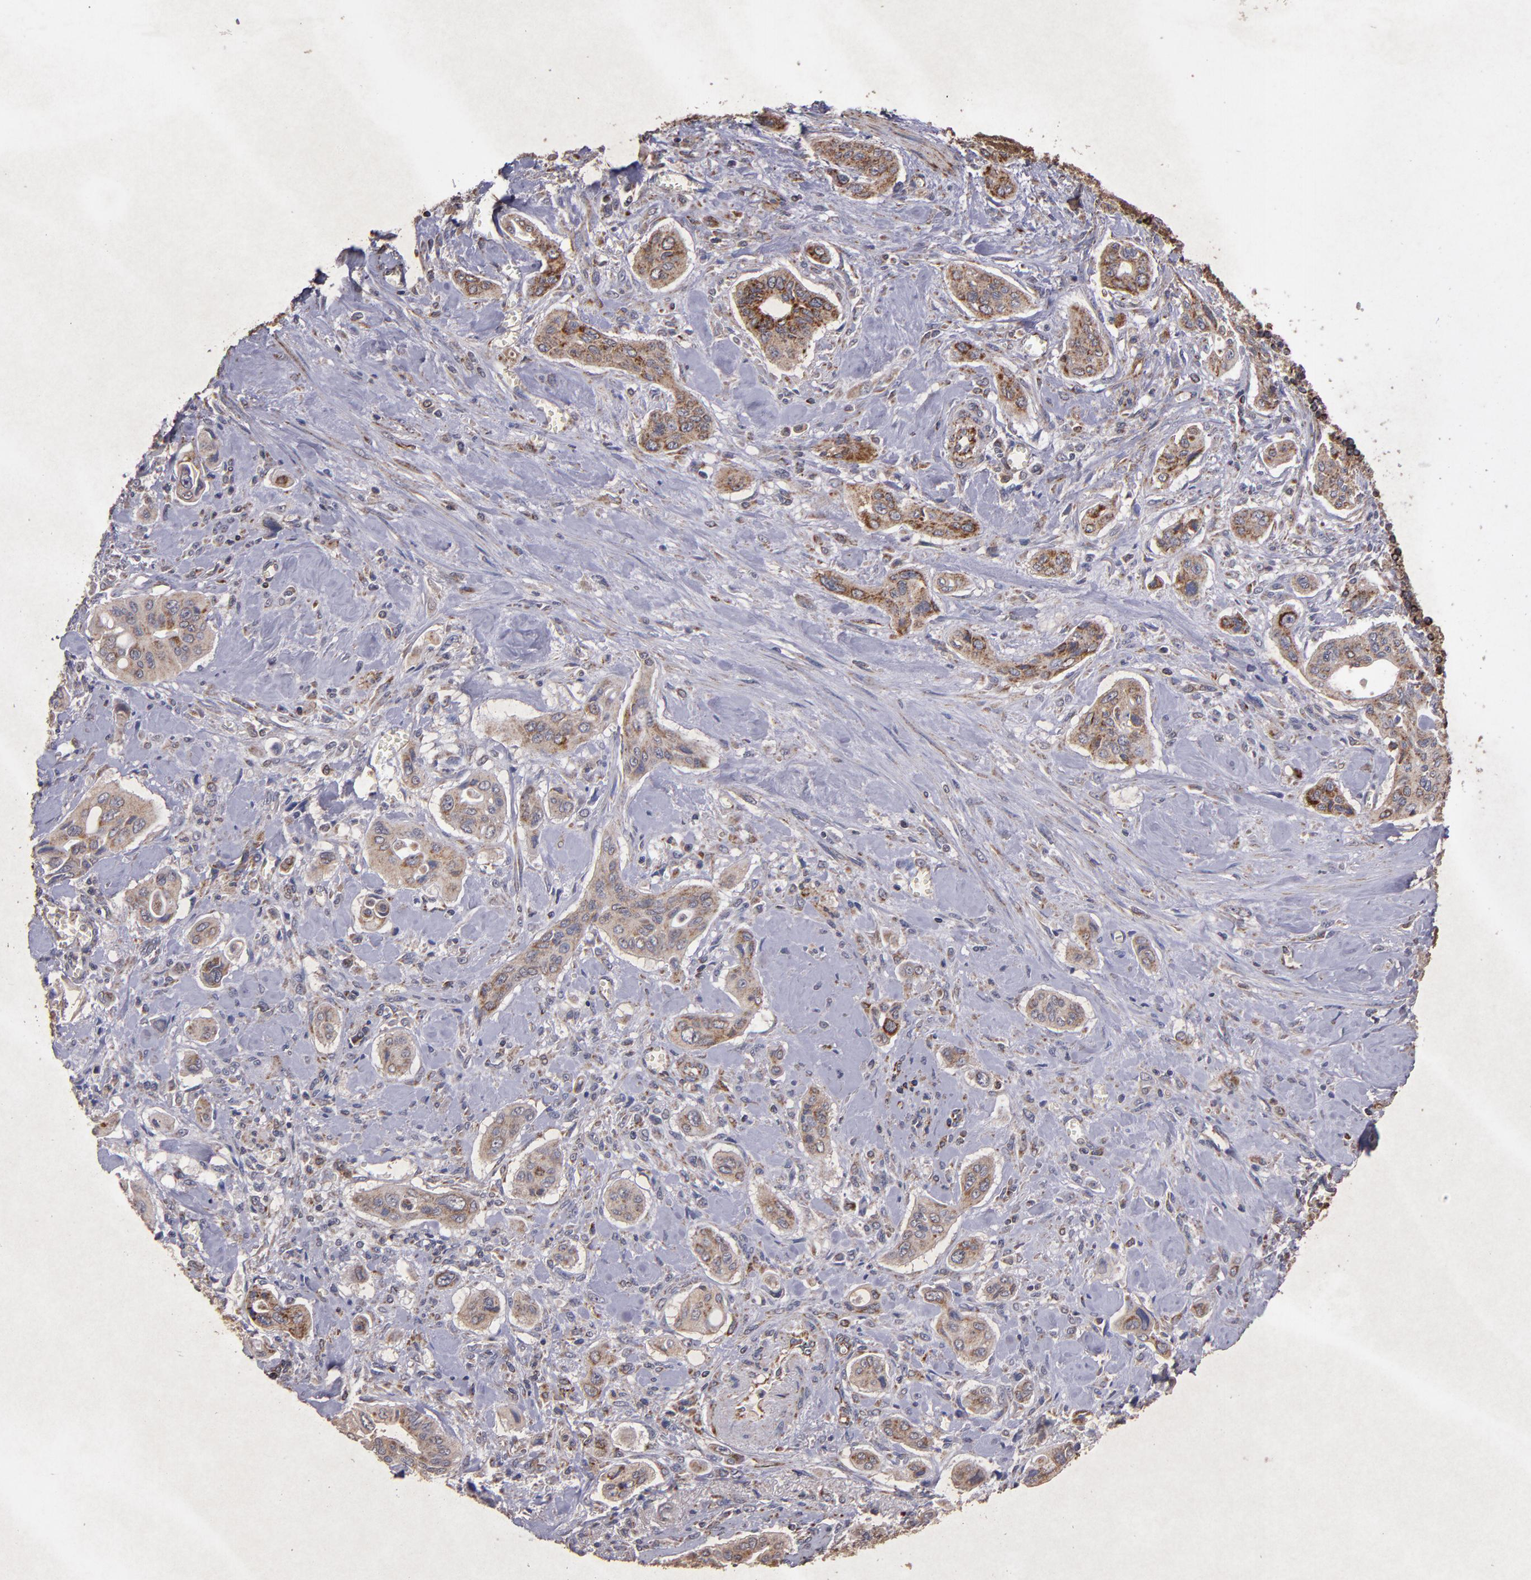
{"staining": {"intensity": "moderate", "quantity": ">75%", "location": "cytoplasmic/membranous"}, "tissue": "pancreatic cancer", "cell_type": "Tumor cells", "image_type": "cancer", "snomed": [{"axis": "morphology", "description": "Adenocarcinoma, NOS"}, {"axis": "topography", "description": "Pancreas"}], "caption": "The histopathology image demonstrates staining of pancreatic cancer (adenocarcinoma), revealing moderate cytoplasmic/membranous protein positivity (brown color) within tumor cells.", "gene": "TIMM9", "patient": {"sex": "male", "age": 77}}